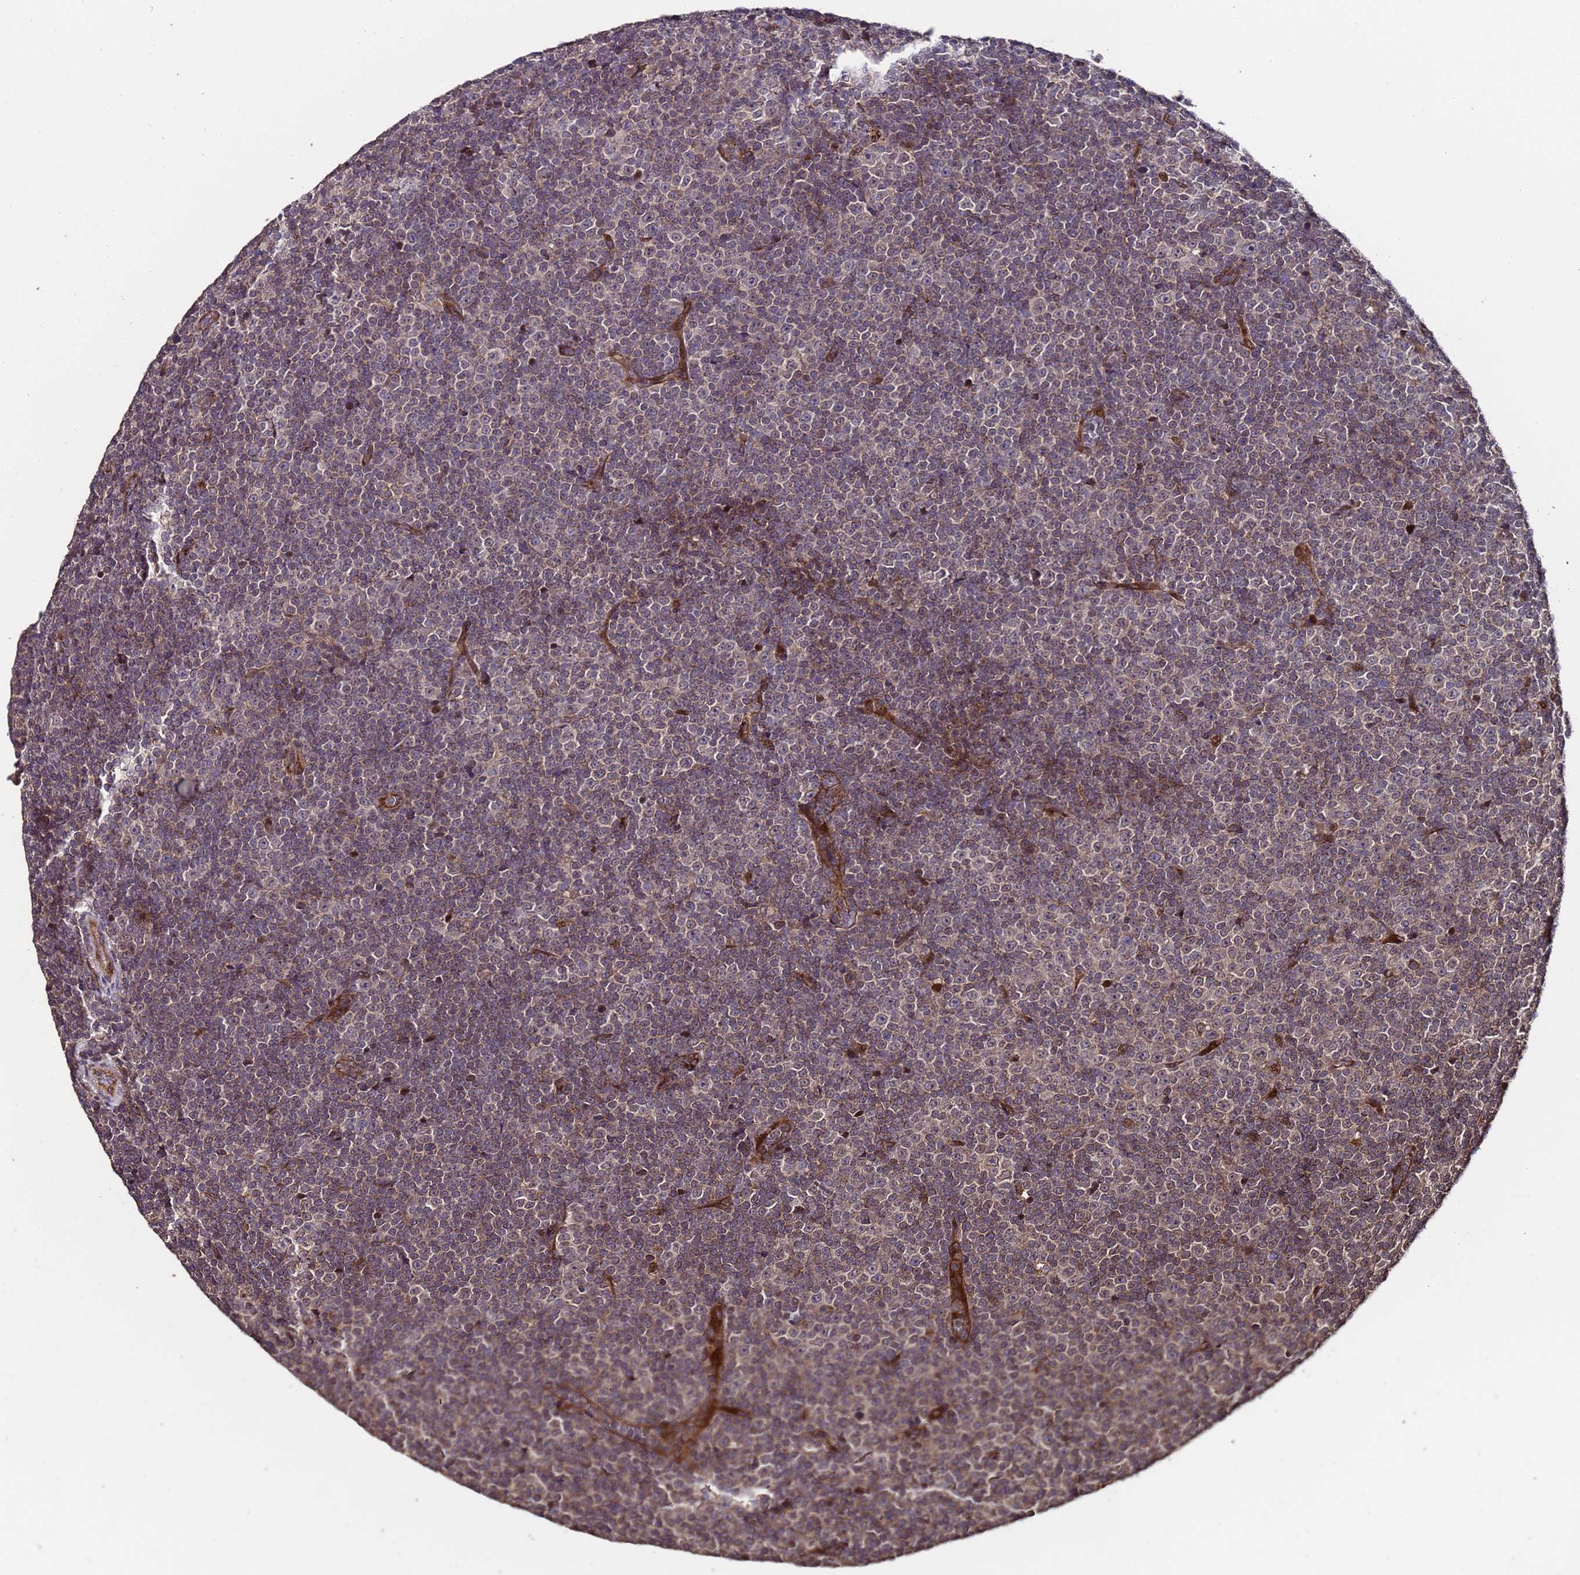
{"staining": {"intensity": "weak", "quantity": "25%-75%", "location": "cytoplasmic/membranous,nuclear"}, "tissue": "lymphoma", "cell_type": "Tumor cells", "image_type": "cancer", "snomed": [{"axis": "morphology", "description": "Malignant lymphoma, non-Hodgkin's type, Low grade"}, {"axis": "topography", "description": "Lymph node"}], "caption": "Low-grade malignant lymphoma, non-Hodgkin's type stained with a protein marker displays weak staining in tumor cells.", "gene": "PRODH", "patient": {"sex": "female", "age": 67}}